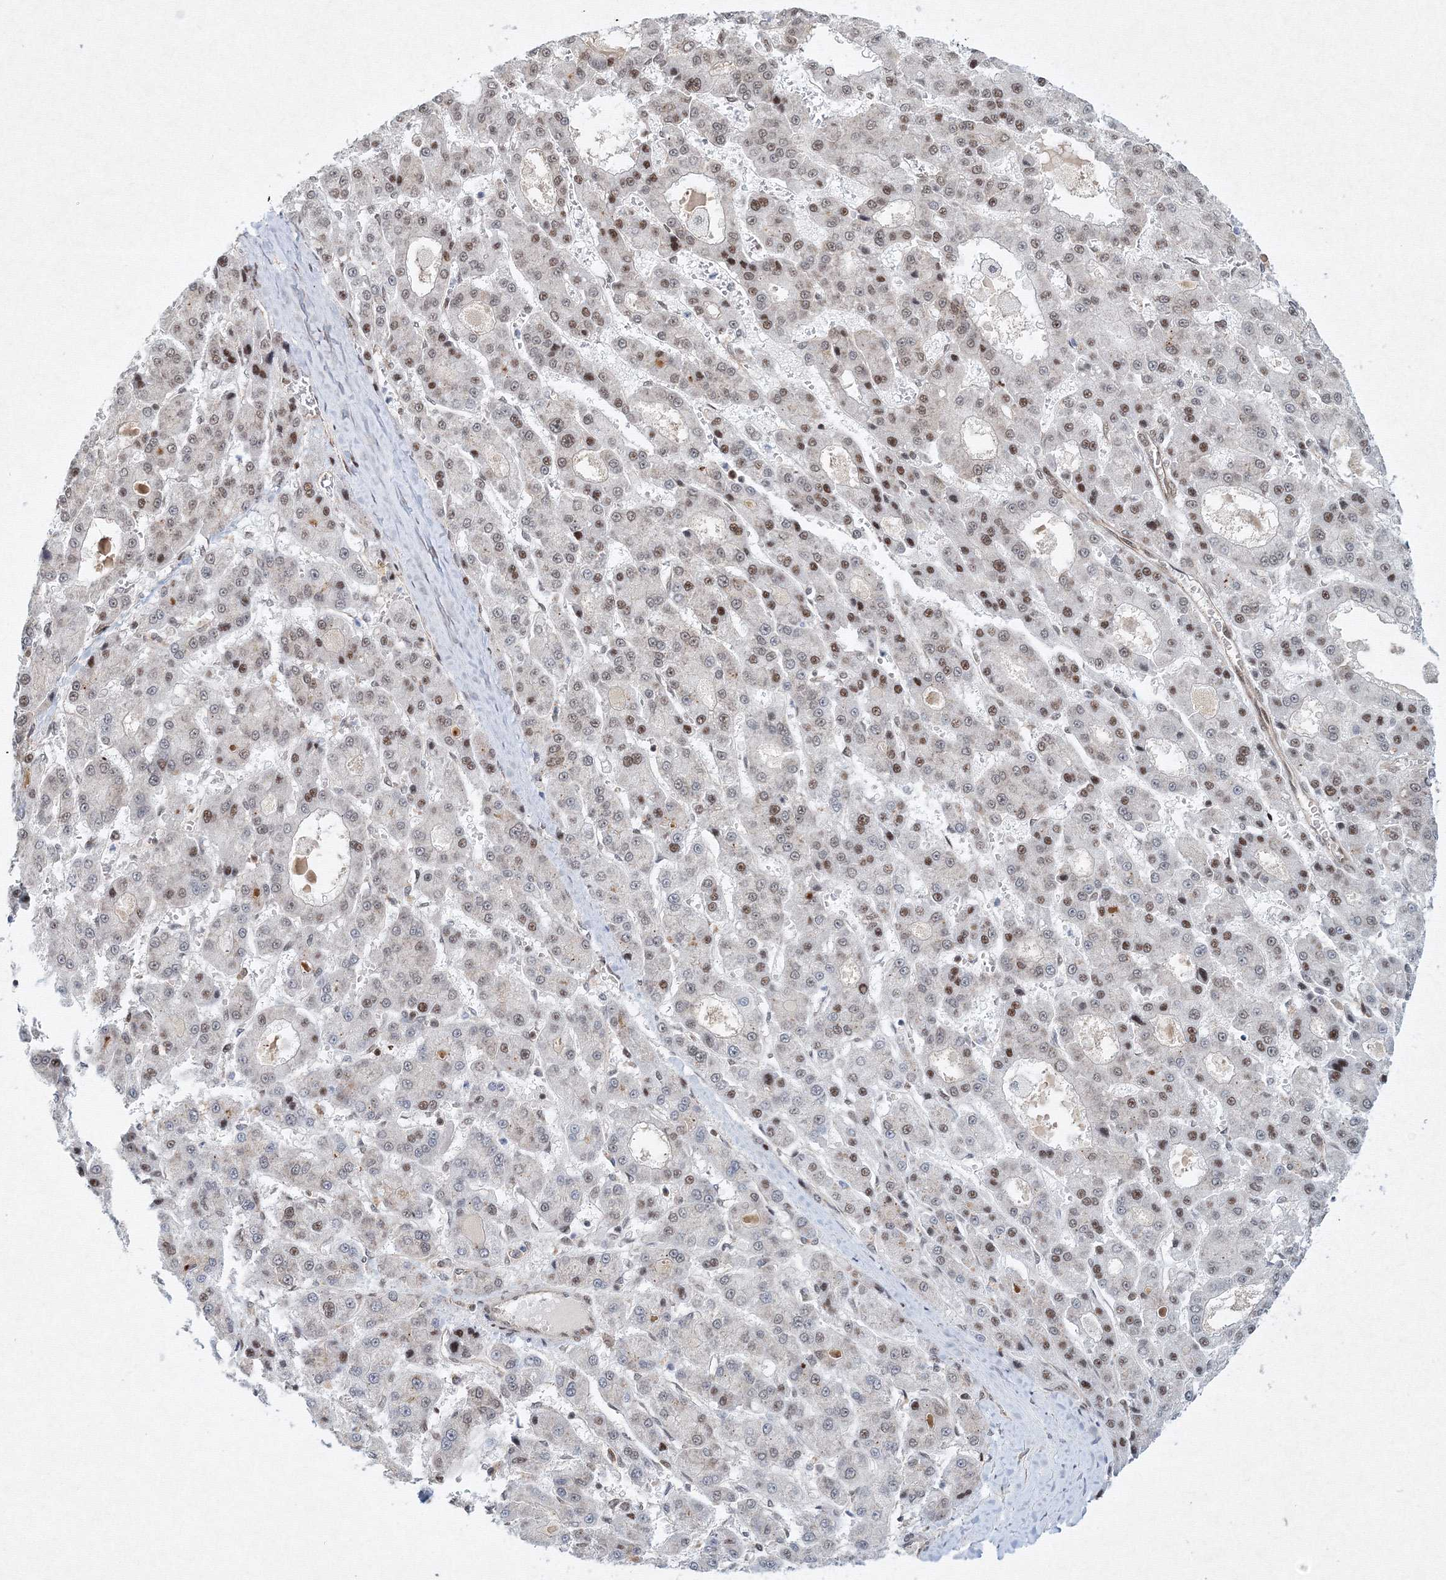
{"staining": {"intensity": "weak", "quantity": "<25%", "location": "nuclear"}, "tissue": "liver cancer", "cell_type": "Tumor cells", "image_type": "cancer", "snomed": [{"axis": "morphology", "description": "Carcinoma, Hepatocellular, NOS"}, {"axis": "topography", "description": "Liver"}], "caption": "The photomicrograph exhibits no significant positivity in tumor cells of liver cancer (hepatocellular carcinoma).", "gene": "SNRPC", "patient": {"sex": "male", "age": 70}}